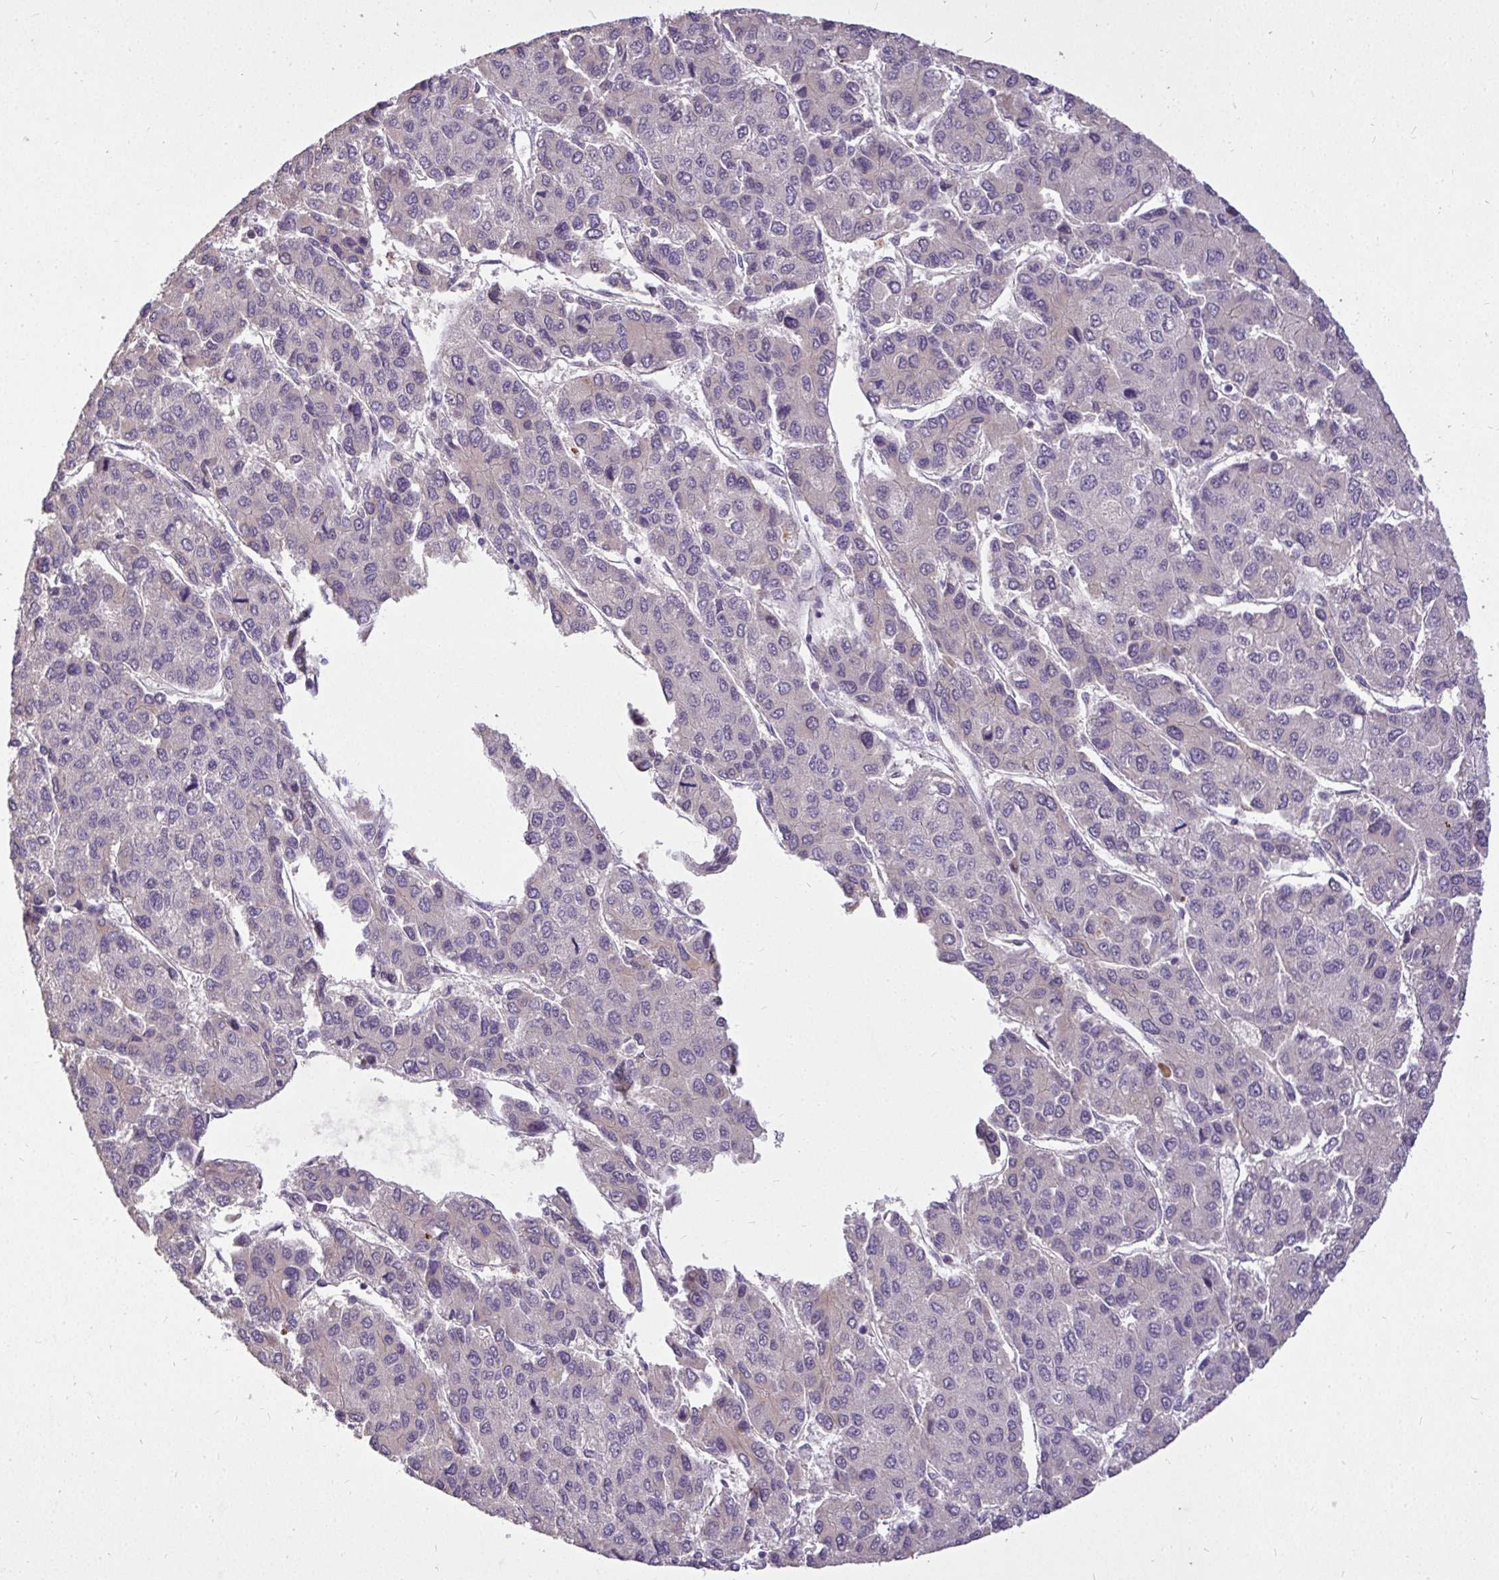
{"staining": {"intensity": "negative", "quantity": "none", "location": "none"}, "tissue": "liver cancer", "cell_type": "Tumor cells", "image_type": "cancer", "snomed": [{"axis": "morphology", "description": "Carcinoma, Hepatocellular, NOS"}, {"axis": "topography", "description": "Liver"}], "caption": "An immunohistochemistry (IHC) micrograph of liver hepatocellular carcinoma is shown. There is no staining in tumor cells of liver hepatocellular carcinoma.", "gene": "STRIP1", "patient": {"sex": "female", "age": 66}}